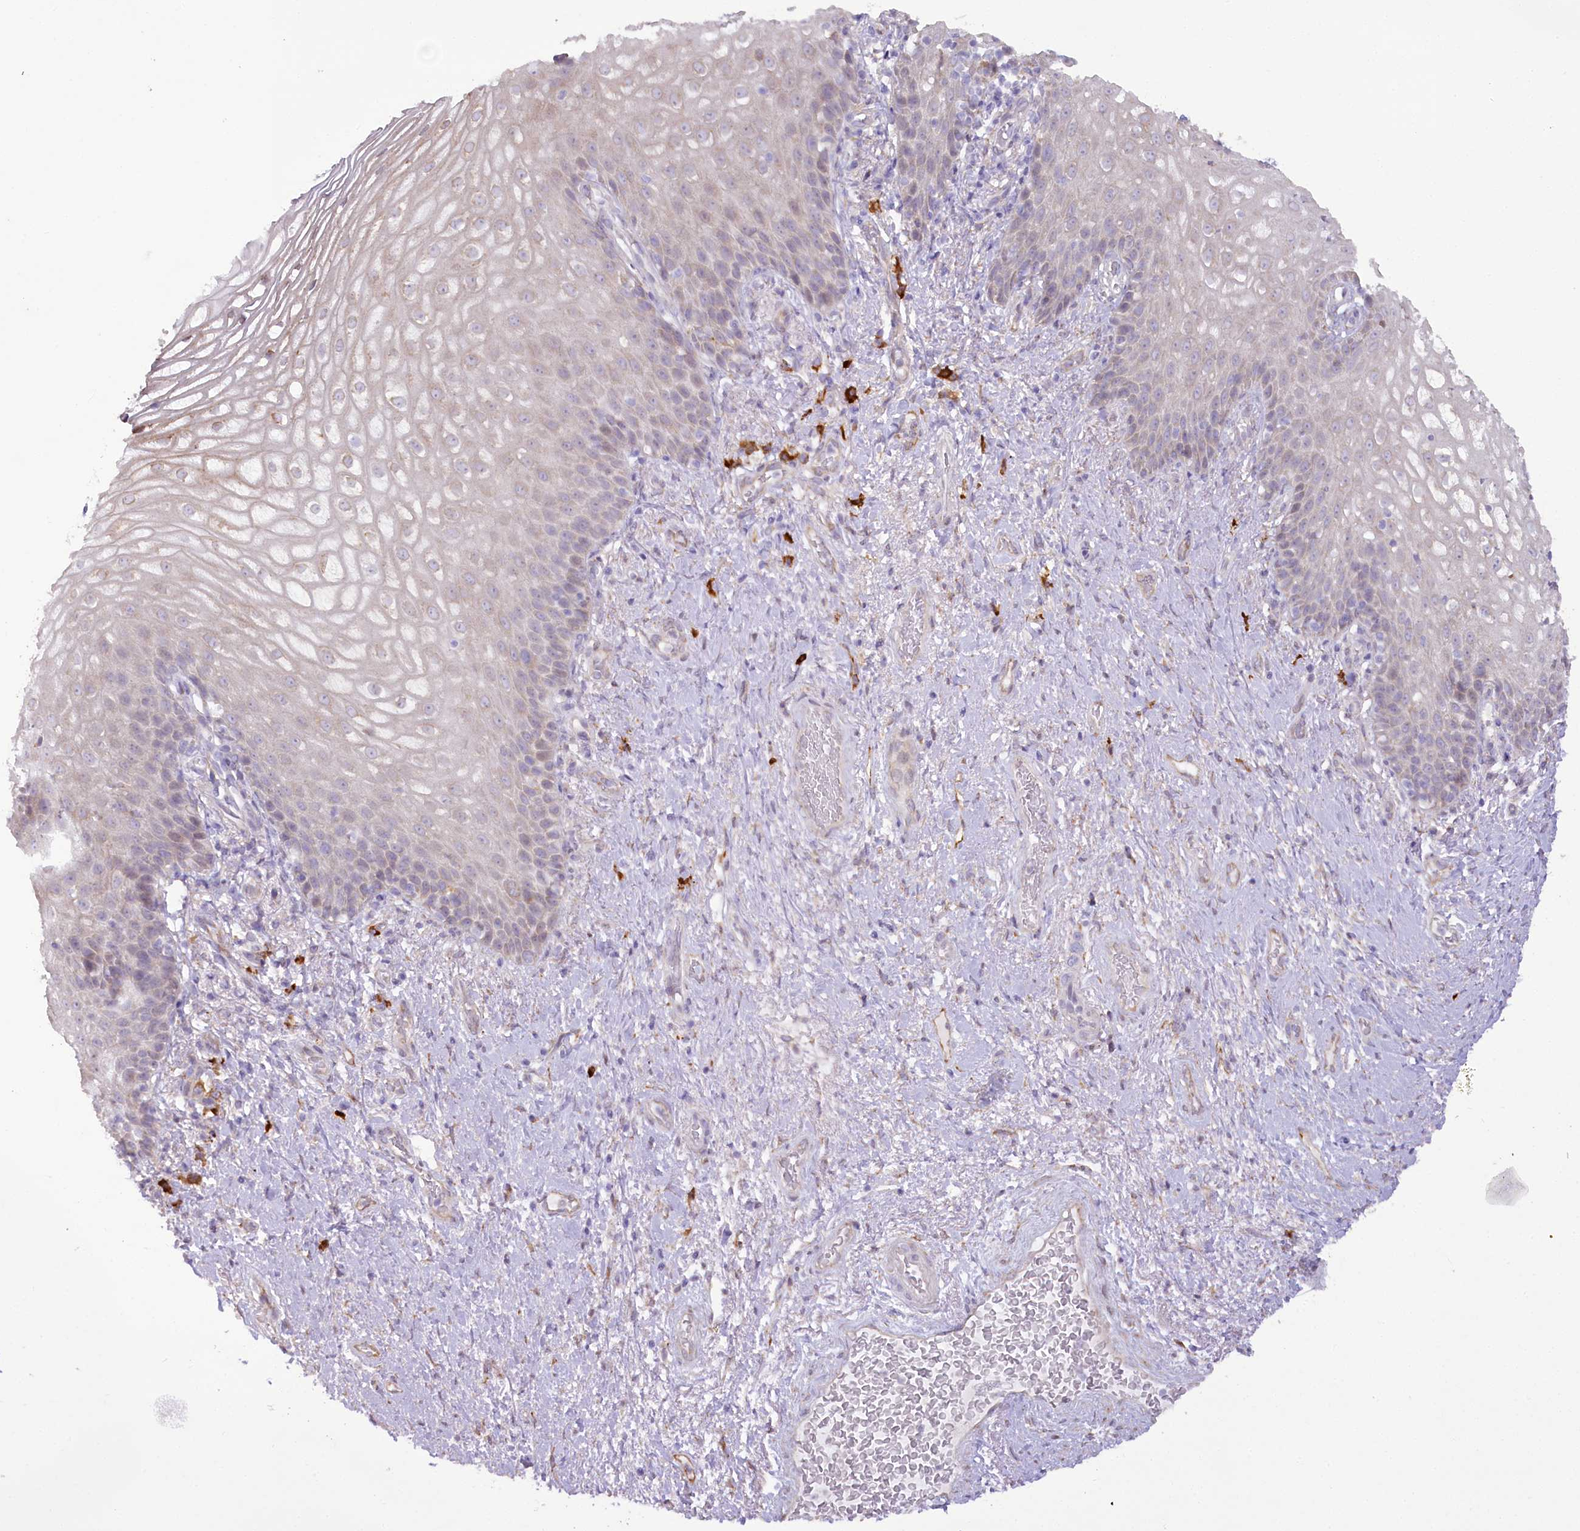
{"staining": {"intensity": "negative", "quantity": "none", "location": "none"}, "tissue": "vagina", "cell_type": "Squamous epithelial cells", "image_type": "normal", "snomed": [{"axis": "morphology", "description": "Normal tissue, NOS"}, {"axis": "topography", "description": "Vagina"}], "caption": "This is a micrograph of IHC staining of unremarkable vagina, which shows no expression in squamous epithelial cells. (Stains: DAB immunohistochemistry (IHC) with hematoxylin counter stain, Microscopy: brightfield microscopy at high magnification).", "gene": "NCKAP5", "patient": {"sex": "female", "age": 60}}